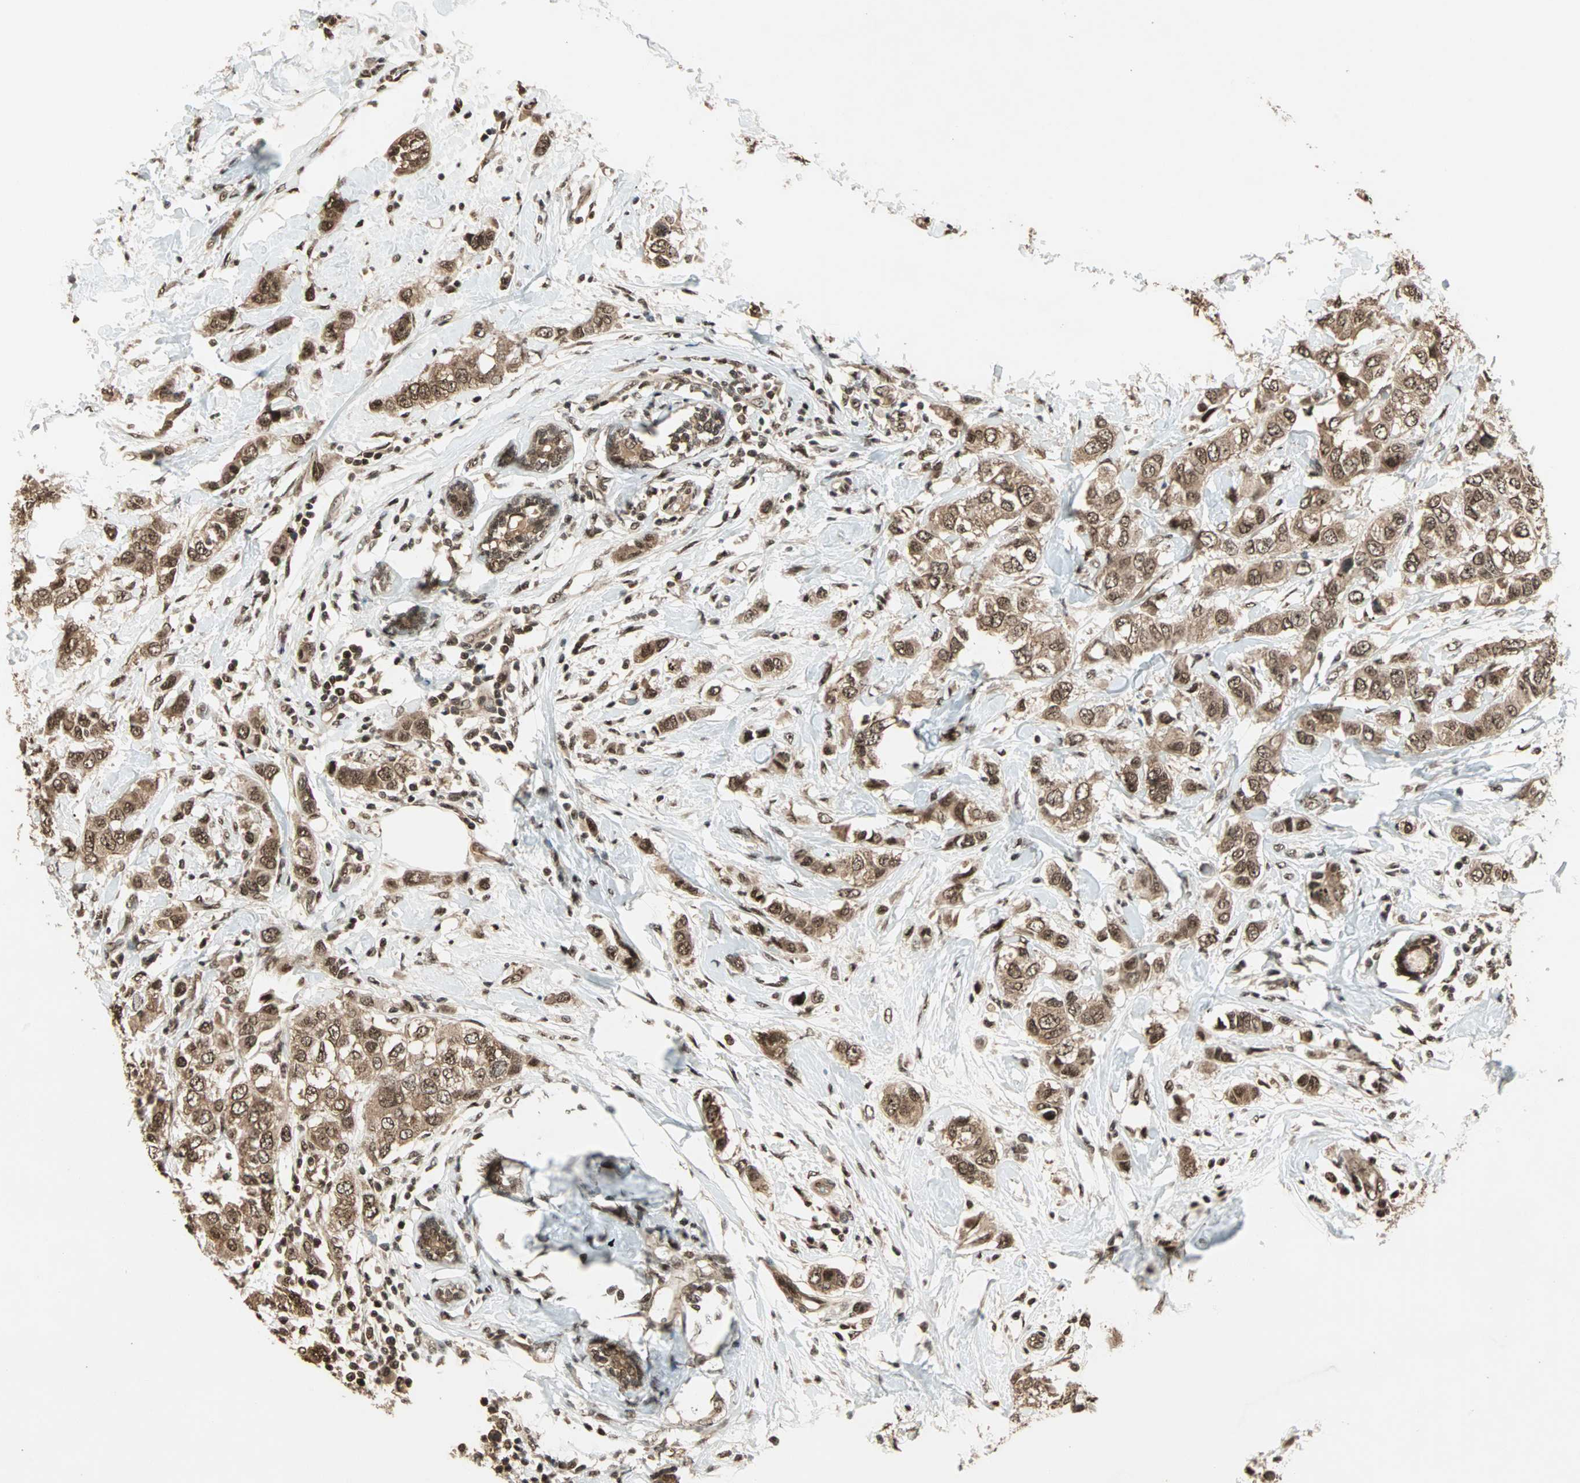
{"staining": {"intensity": "strong", "quantity": ">75%", "location": "cytoplasmic/membranous,nuclear"}, "tissue": "breast cancer", "cell_type": "Tumor cells", "image_type": "cancer", "snomed": [{"axis": "morphology", "description": "Duct carcinoma"}, {"axis": "topography", "description": "Breast"}], "caption": "High-power microscopy captured an immunohistochemistry micrograph of breast invasive ductal carcinoma, revealing strong cytoplasmic/membranous and nuclear staining in approximately >75% of tumor cells.", "gene": "ZNF44", "patient": {"sex": "female", "age": 50}}